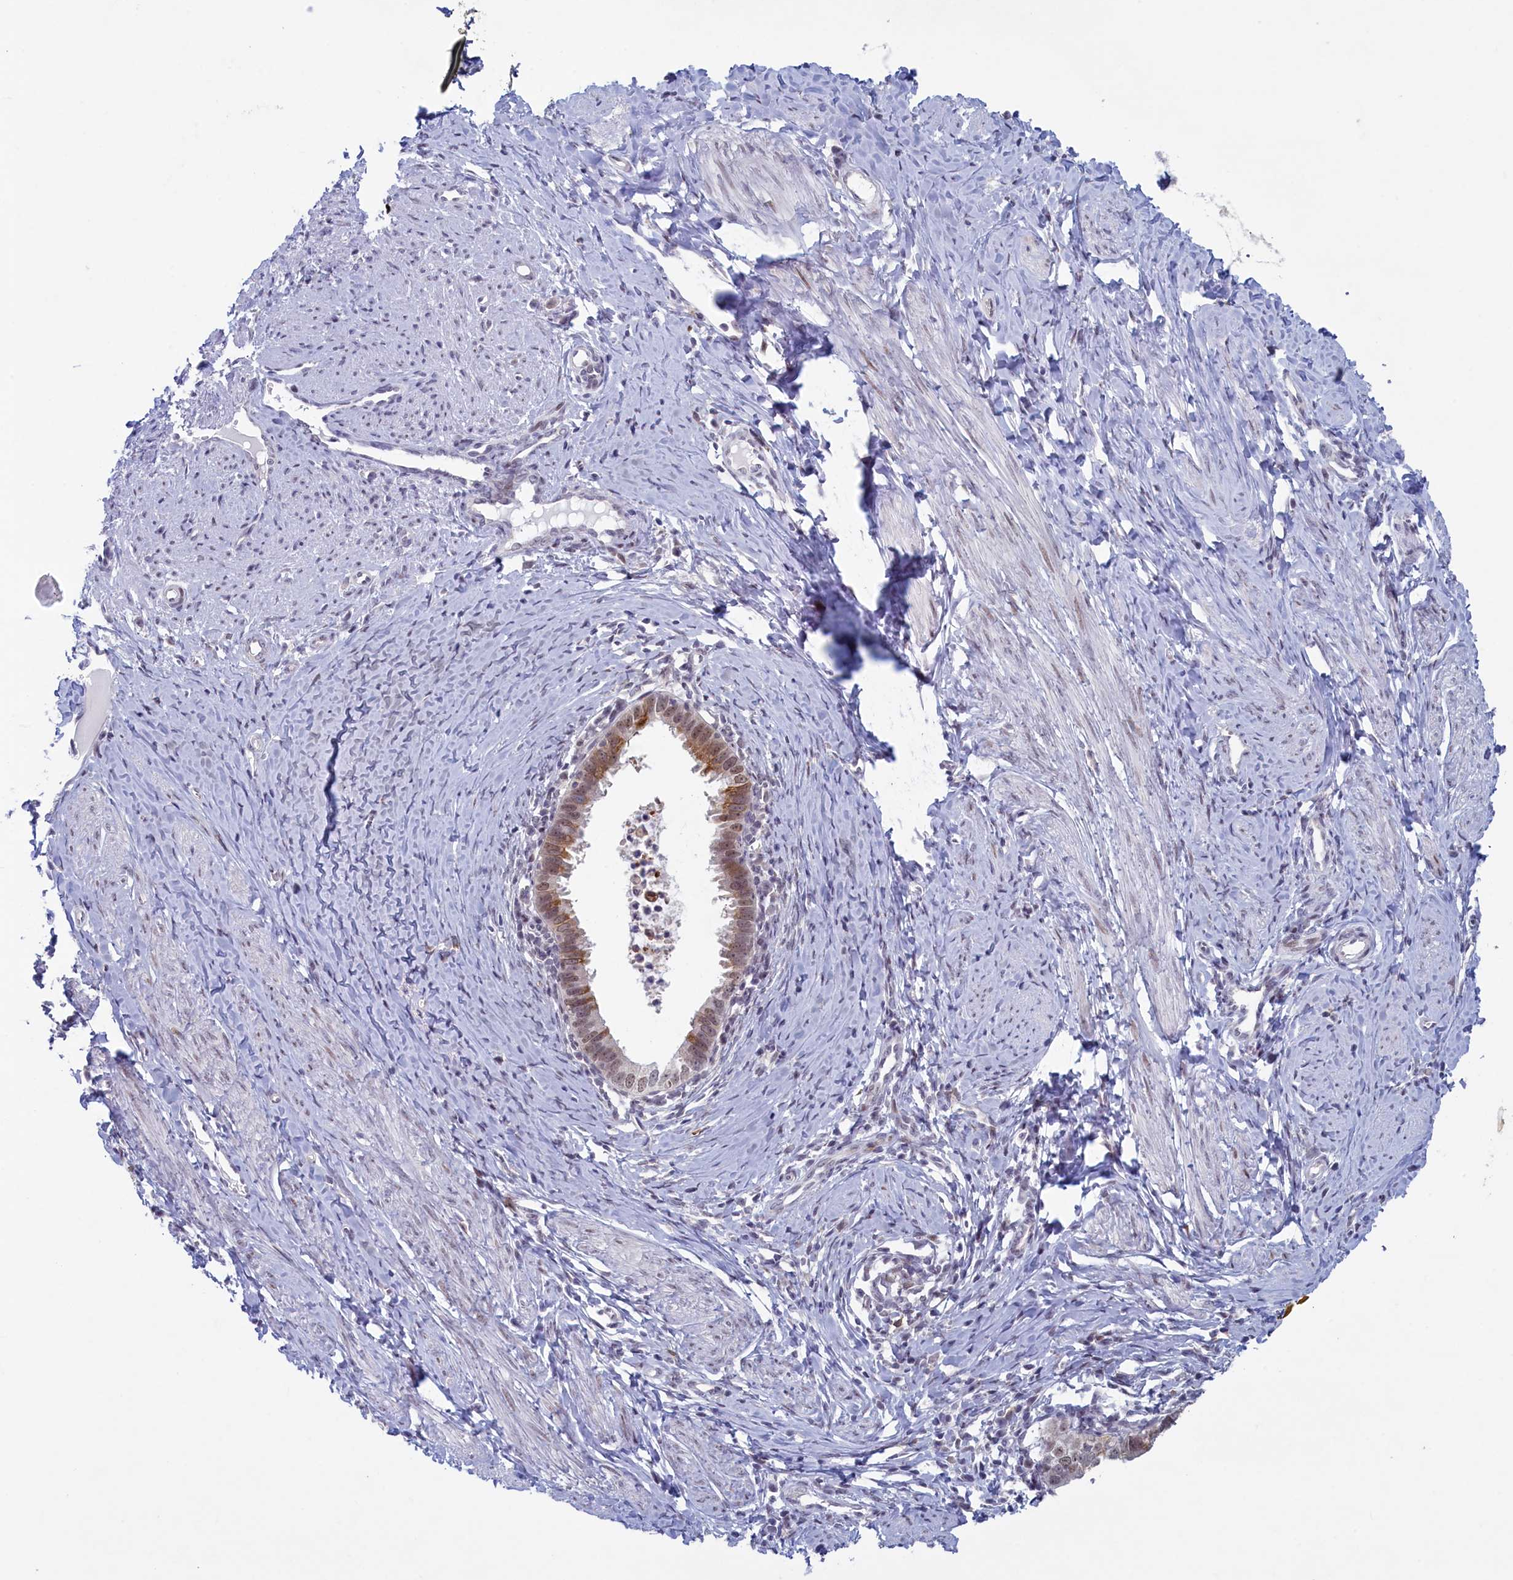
{"staining": {"intensity": "moderate", "quantity": "<25%", "location": "cytoplasmic/membranous"}, "tissue": "cervical cancer", "cell_type": "Tumor cells", "image_type": "cancer", "snomed": [{"axis": "morphology", "description": "Adenocarcinoma, NOS"}, {"axis": "topography", "description": "Cervix"}], "caption": "Immunohistochemistry (IHC) photomicrograph of human cervical cancer (adenocarcinoma) stained for a protein (brown), which reveals low levels of moderate cytoplasmic/membranous expression in approximately <25% of tumor cells.", "gene": "ATF7IP2", "patient": {"sex": "female", "age": 36}}